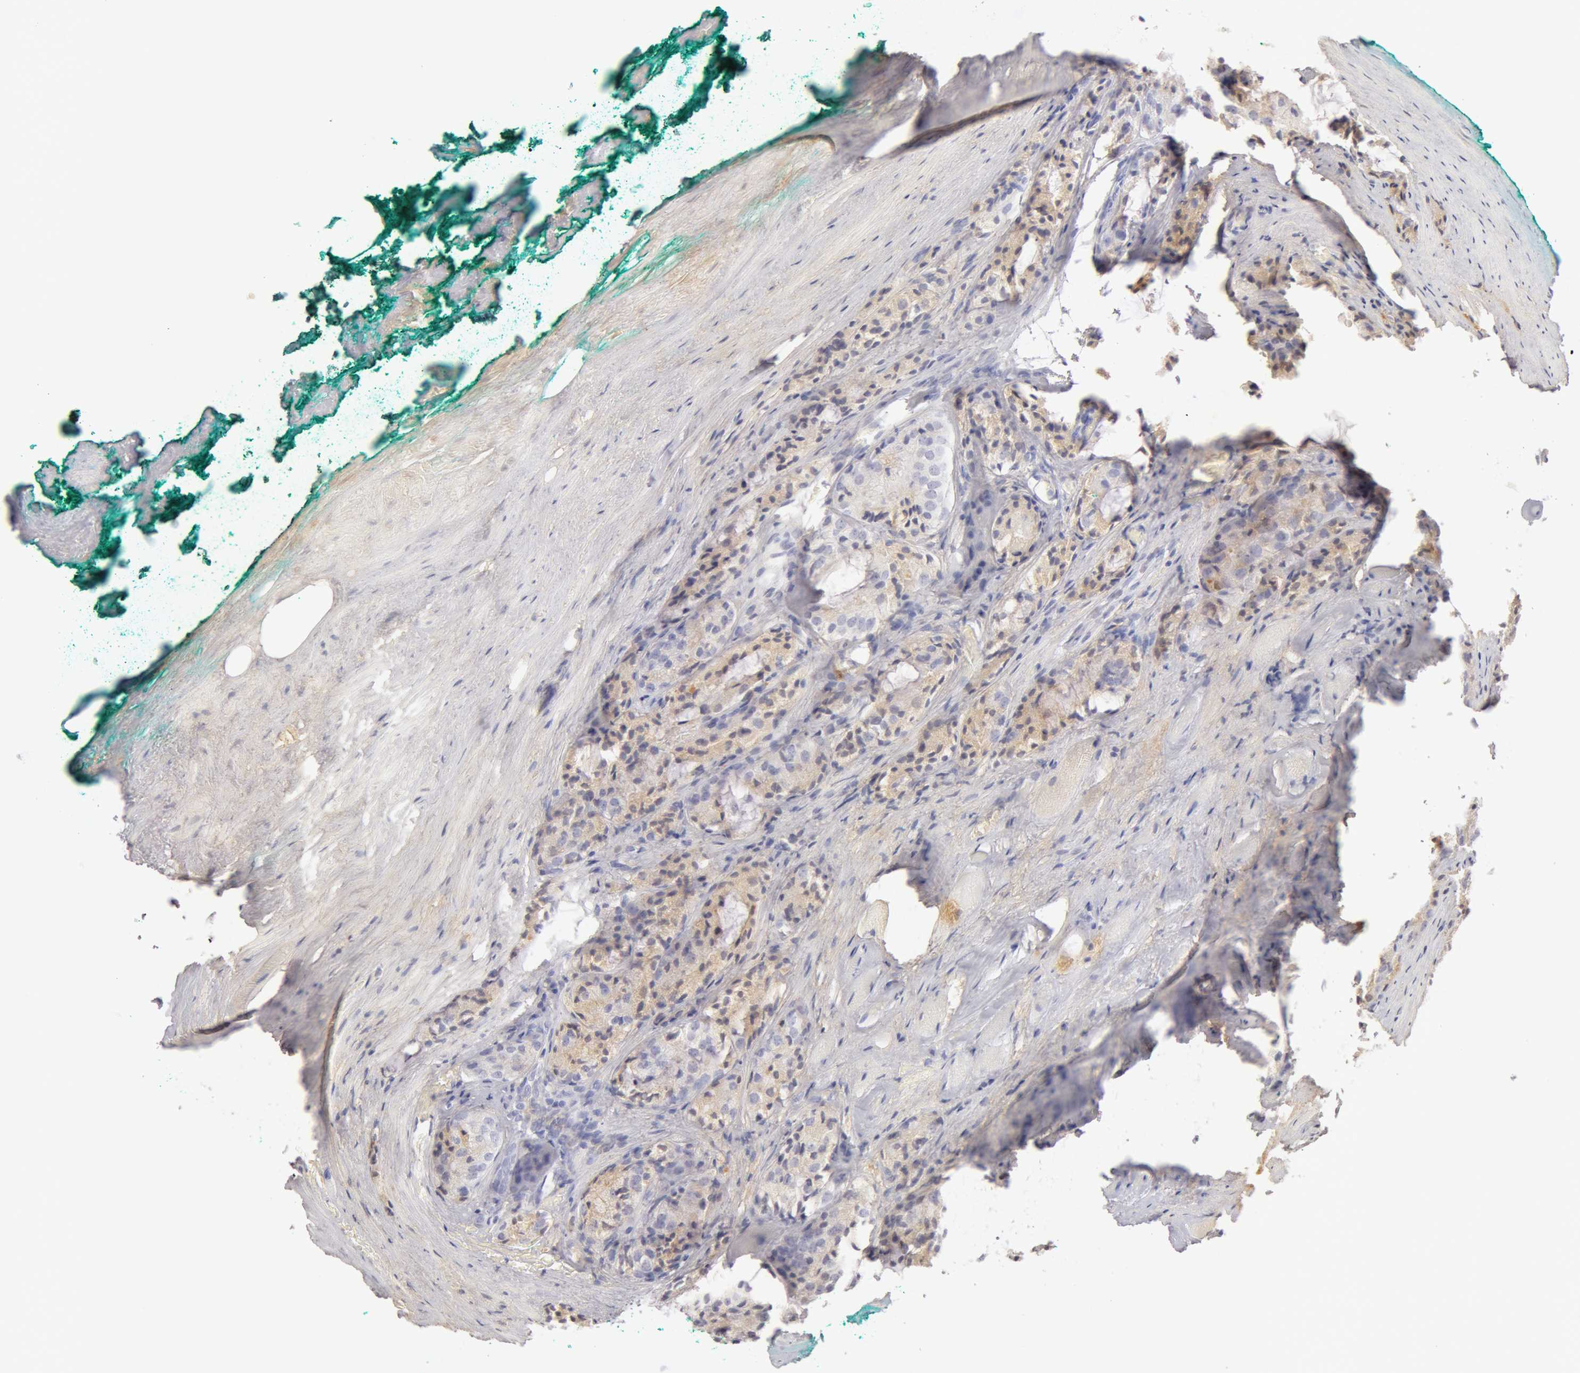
{"staining": {"intensity": "weak", "quantity": "25%-75%", "location": "cytoplasmic/membranous"}, "tissue": "prostate cancer", "cell_type": "Tumor cells", "image_type": "cancer", "snomed": [{"axis": "morphology", "description": "Adenocarcinoma, Medium grade"}, {"axis": "topography", "description": "Prostate"}], "caption": "Immunohistochemistry (IHC) micrograph of neoplastic tissue: prostate medium-grade adenocarcinoma stained using immunohistochemistry (IHC) shows low levels of weak protein expression localized specifically in the cytoplasmic/membranous of tumor cells, appearing as a cytoplasmic/membranous brown color.", "gene": "GC", "patient": {"sex": "male", "age": 60}}